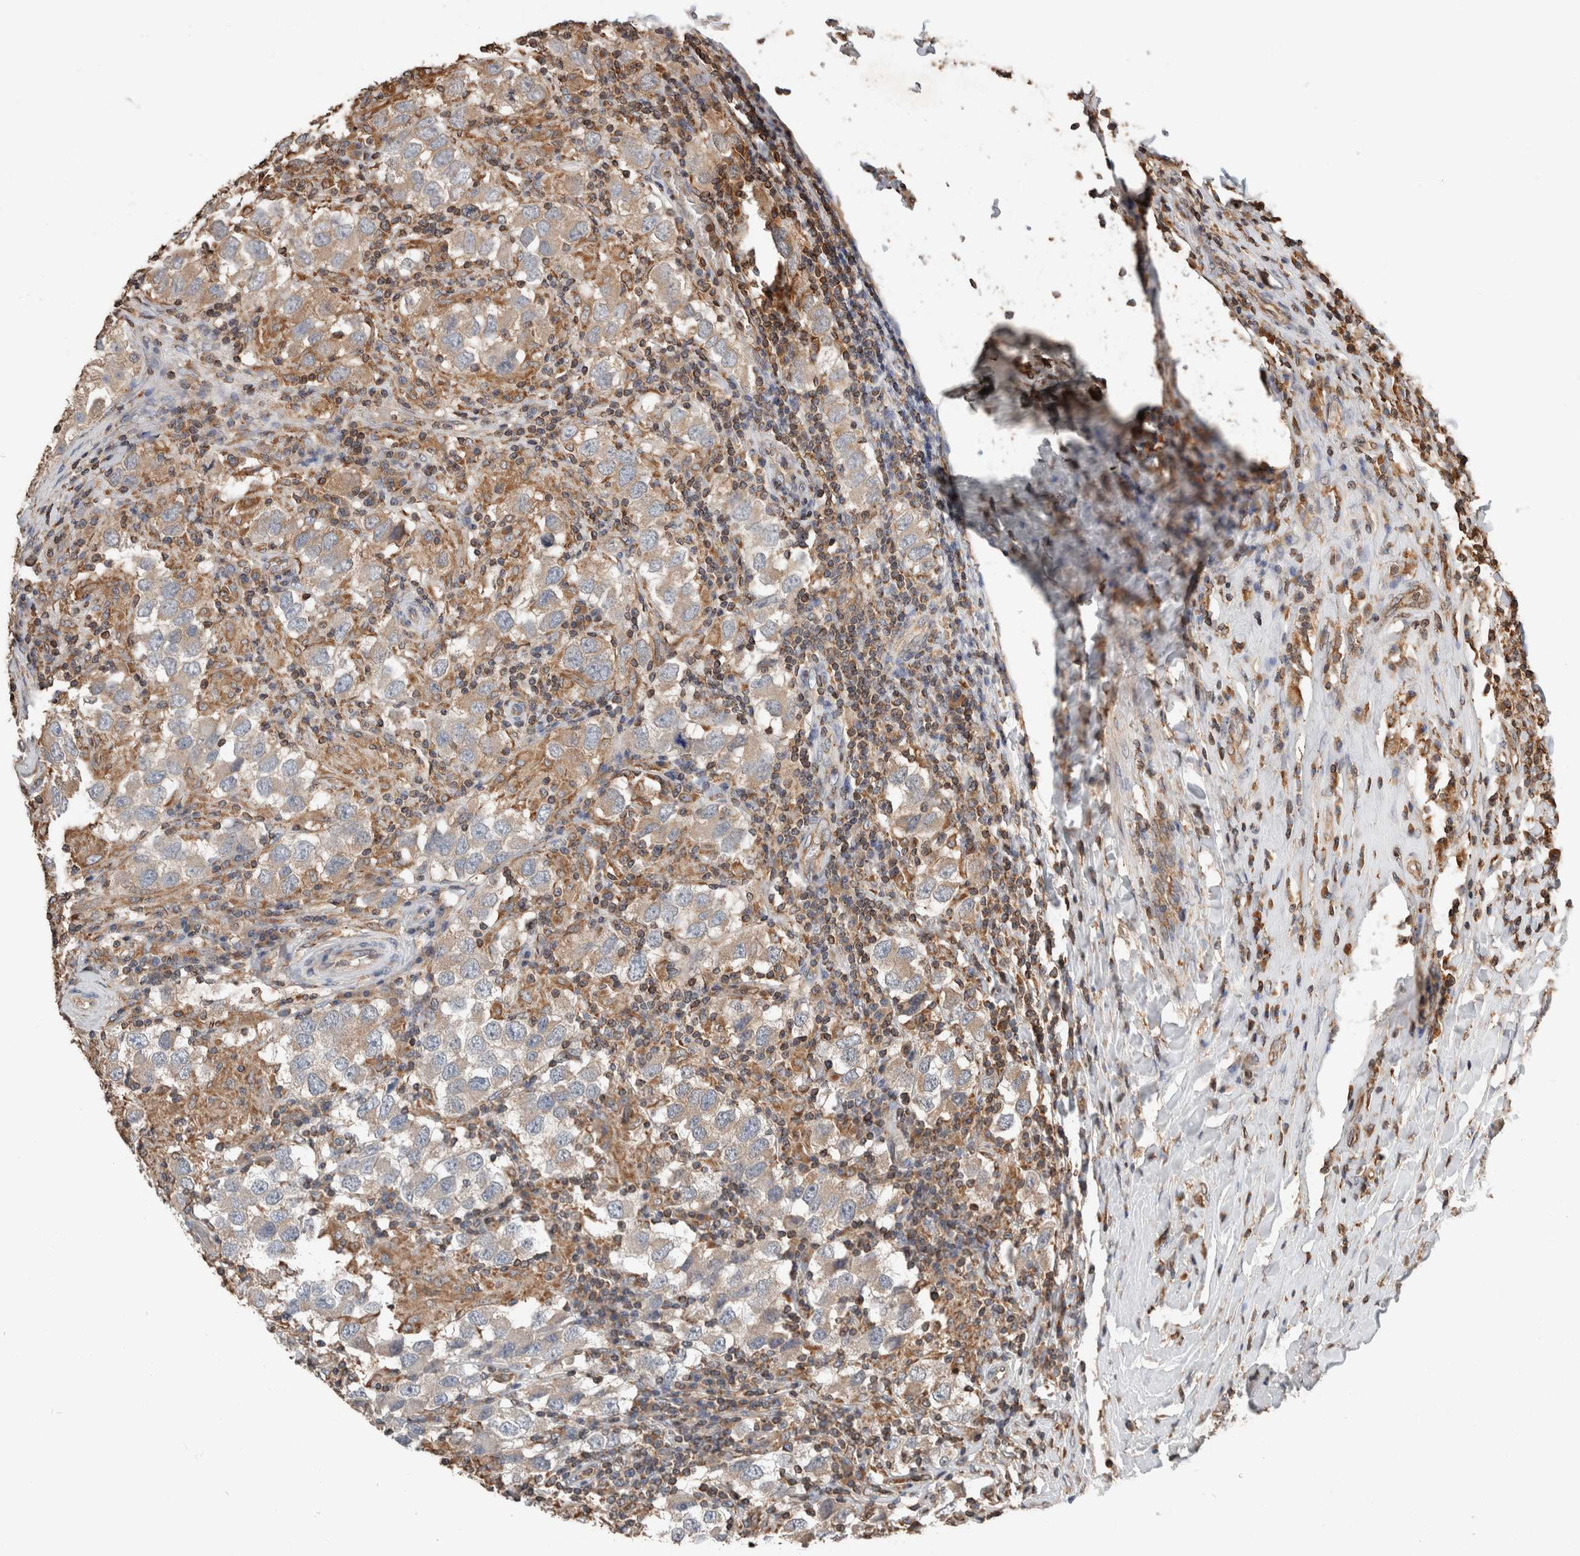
{"staining": {"intensity": "weak", "quantity": "<25%", "location": "cytoplasmic/membranous"}, "tissue": "testis cancer", "cell_type": "Tumor cells", "image_type": "cancer", "snomed": [{"axis": "morphology", "description": "Carcinoma, Embryonal, NOS"}, {"axis": "topography", "description": "Testis"}], "caption": "DAB immunohistochemical staining of human testis cancer demonstrates no significant expression in tumor cells.", "gene": "ERAP2", "patient": {"sex": "male", "age": 21}}